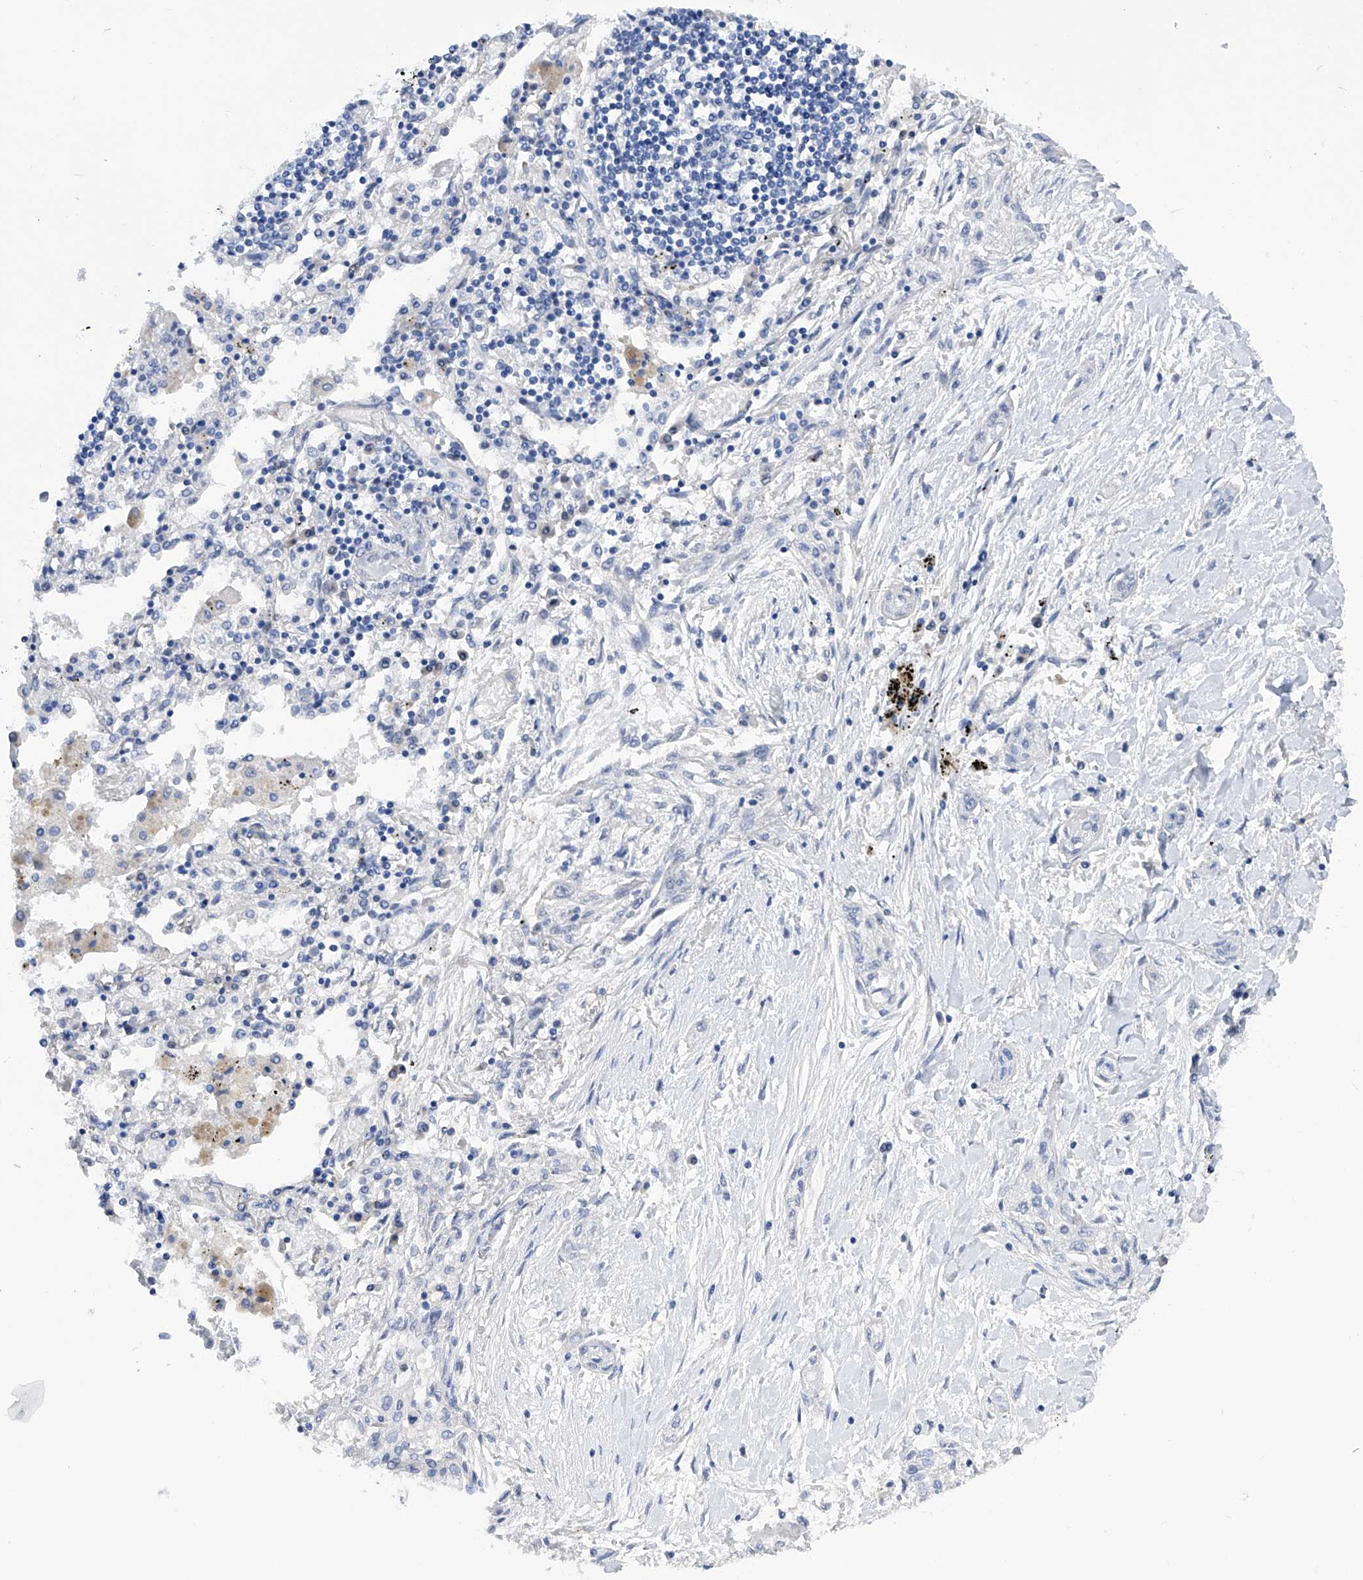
{"staining": {"intensity": "negative", "quantity": "none", "location": "none"}, "tissue": "lung cancer", "cell_type": "Tumor cells", "image_type": "cancer", "snomed": [{"axis": "morphology", "description": "Squamous cell carcinoma, NOS"}, {"axis": "topography", "description": "Lung"}], "caption": "Immunohistochemistry micrograph of human lung cancer stained for a protein (brown), which reveals no expression in tumor cells. (DAB (3,3'-diaminobenzidine) IHC visualized using brightfield microscopy, high magnification).", "gene": "PGM3", "patient": {"sex": "female", "age": 47}}